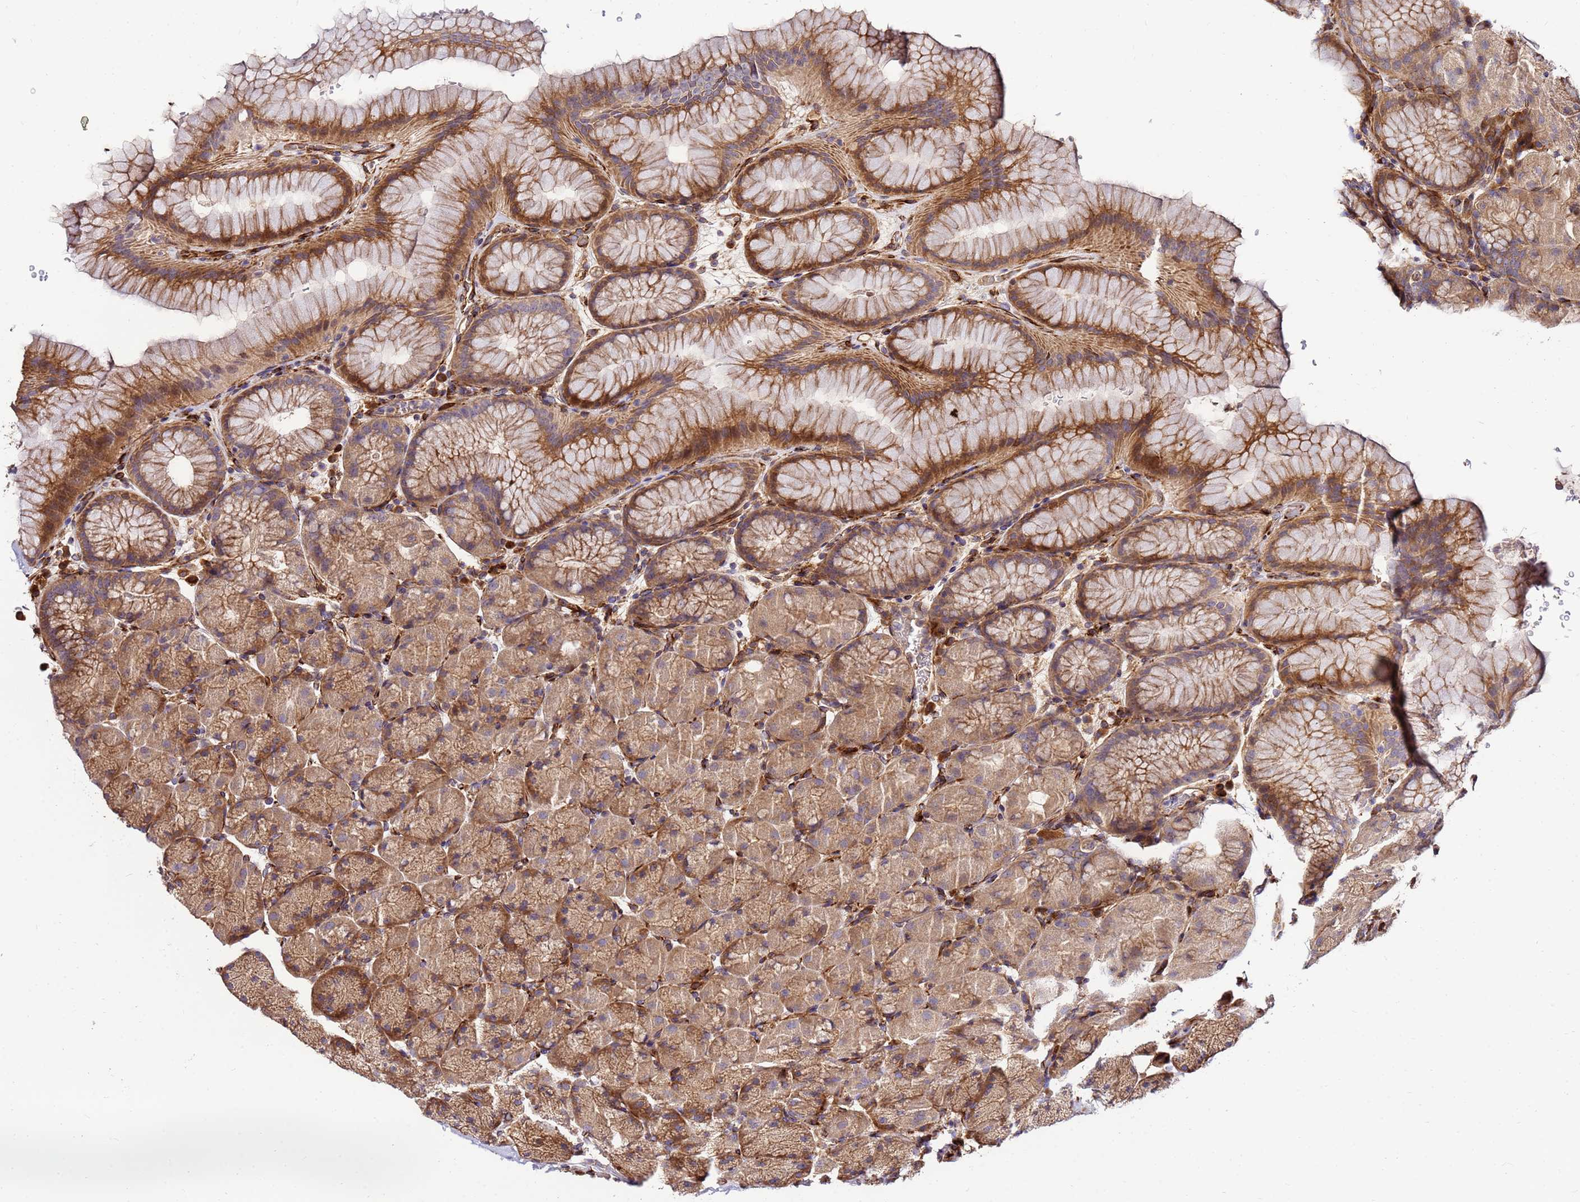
{"staining": {"intensity": "strong", "quantity": ">75%", "location": "cytoplasmic/membranous"}, "tissue": "stomach", "cell_type": "Glandular cells", "image_type": "normal", "snomed": [{"axis": "morphology", "description": "Normal tissue, NOS"}, {"axis": "topography", "description": "Stomach, upper"}, {"axis": "topography", "description": "Stomach, lower"}], "caption": "Brown immunohistochemical staining in normal human stomach exhibits strong cytoplasmic/membranous expression in approximately >75% of glandular cells.", "gene": "WWC2", "patient": {"sex": "male", "age": 67}}